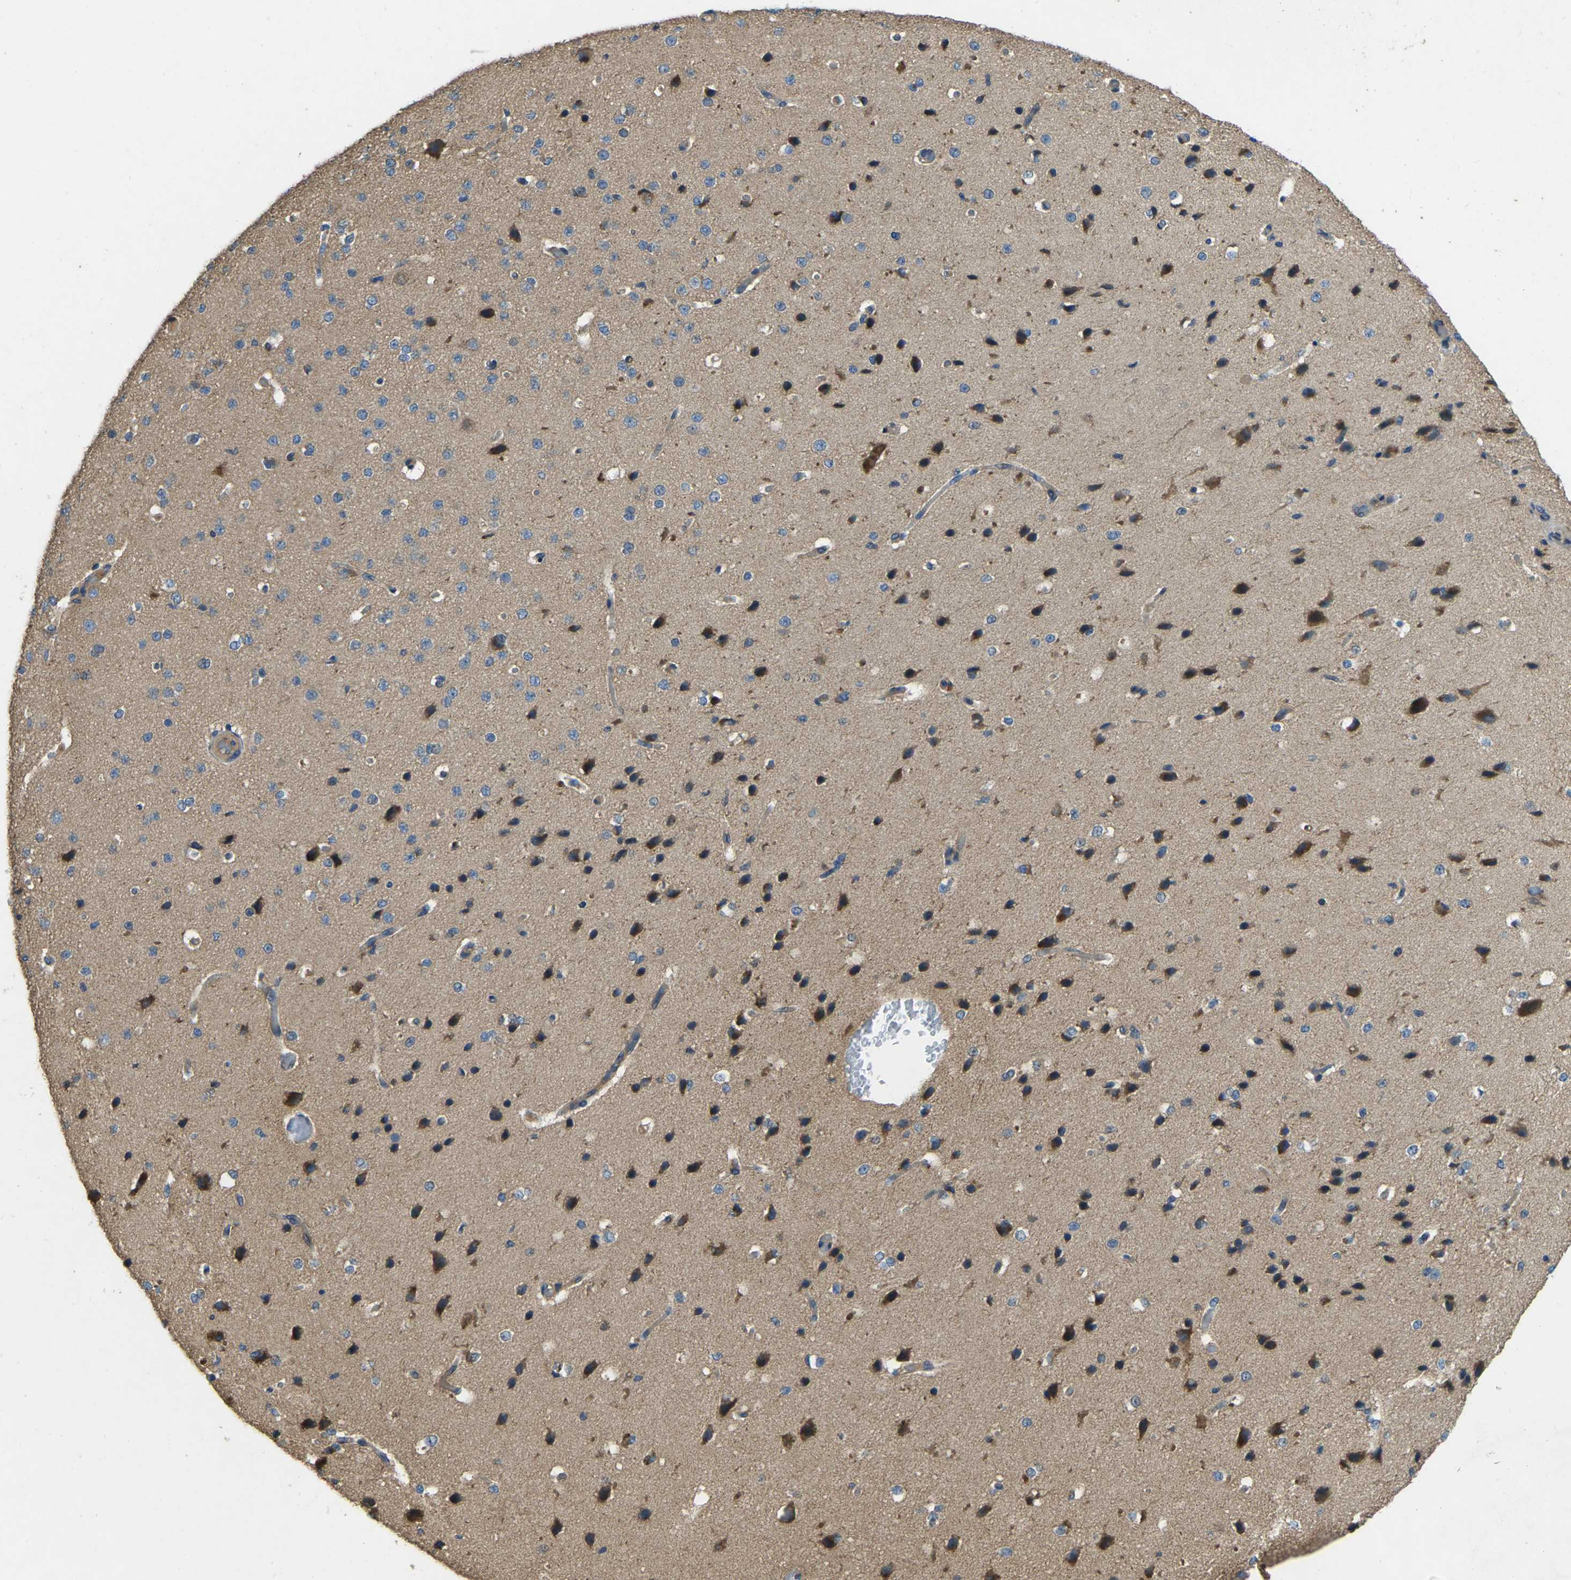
{"staining": {"intensity": "weak", "quantity": "25%-75%", "location": "cytoplasmic/membranous"}, "tissue": "cerebral cortex", "cell_type": "Endothelial cells", "image_type": "normal", "snomed": [{"axis": "morphology", "description": "Normal tissue, NOS"}, {"axis": "morphology", "description": "Developmental malformation"}, {"axis": "topography", "description": "Cerebral cortex"}], "caption": "IHC (DAB (3,3'-diaminobenzidine)) staining of unremarkable human cerebral cortex exhibits weak cytoplasmic/membranous protein staining in approximately 25%-75% of endothelial cells.", "gene": "ATP8B1", "patient": {"sex": "female", "age": 30}}